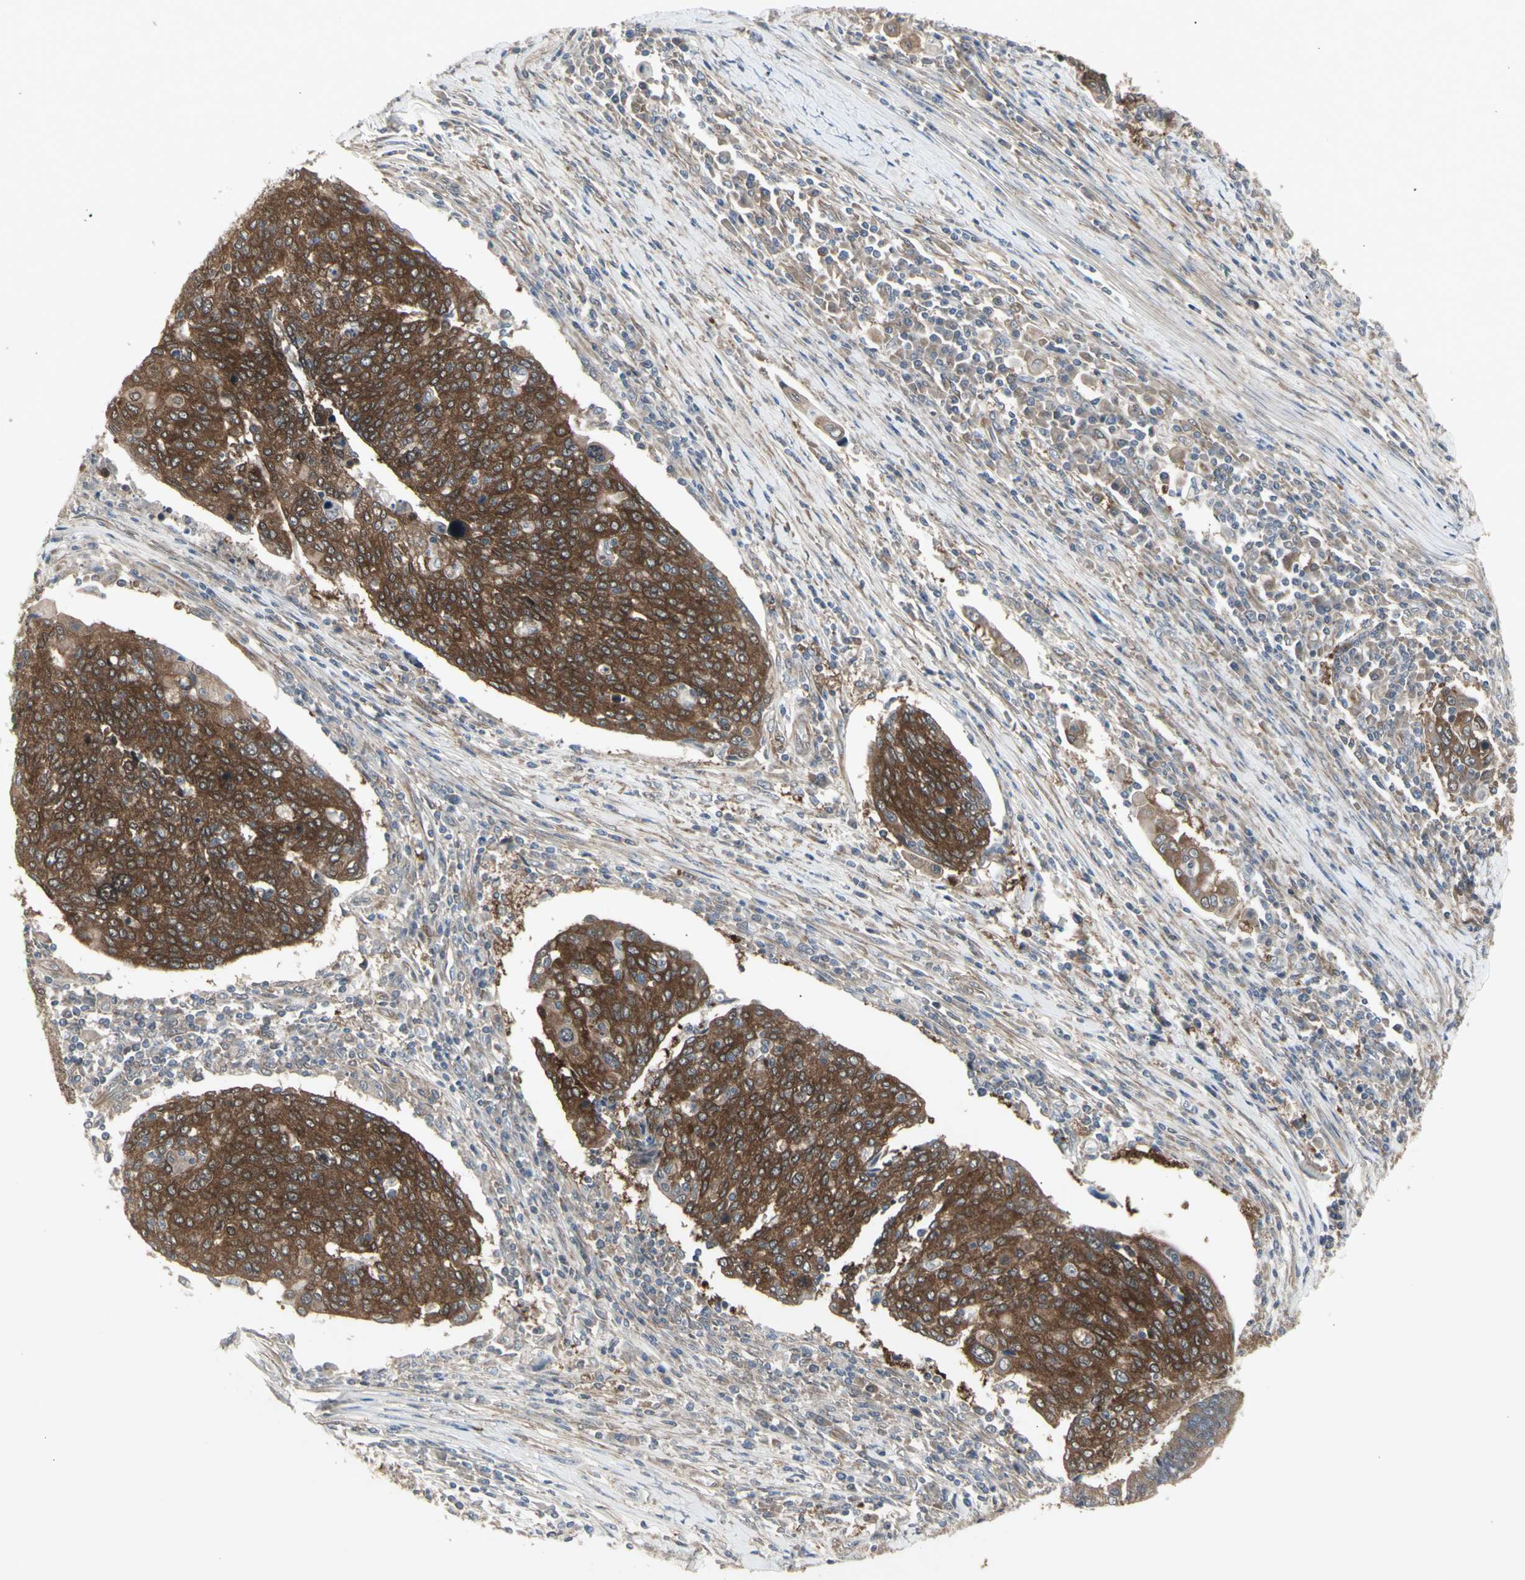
{"staining": {"intensity": "strong", "quantity": ">75%", "location": "cytoplasmic/membranous"}, "tissue": "cervical cancer", "cell_type": "Tumor cells", "image_type": "cancer", "snomed": [{"axis": "morphology", "description": "Squamous cell carcinoma, NOS"}, {"axis": "topography", "description": "Cervix"}], "caption": "DAB (3,3'-diaminobenzidine) immunohistochemical staining of cervical cancer (squamous cell carcinoma) exhibits strong cytoplasmic/membranous protein expression in approximately >75% of tumor cells.", "gene": "CHURC1-FNTB", "patient": {"sex": "female", "age": 40}}